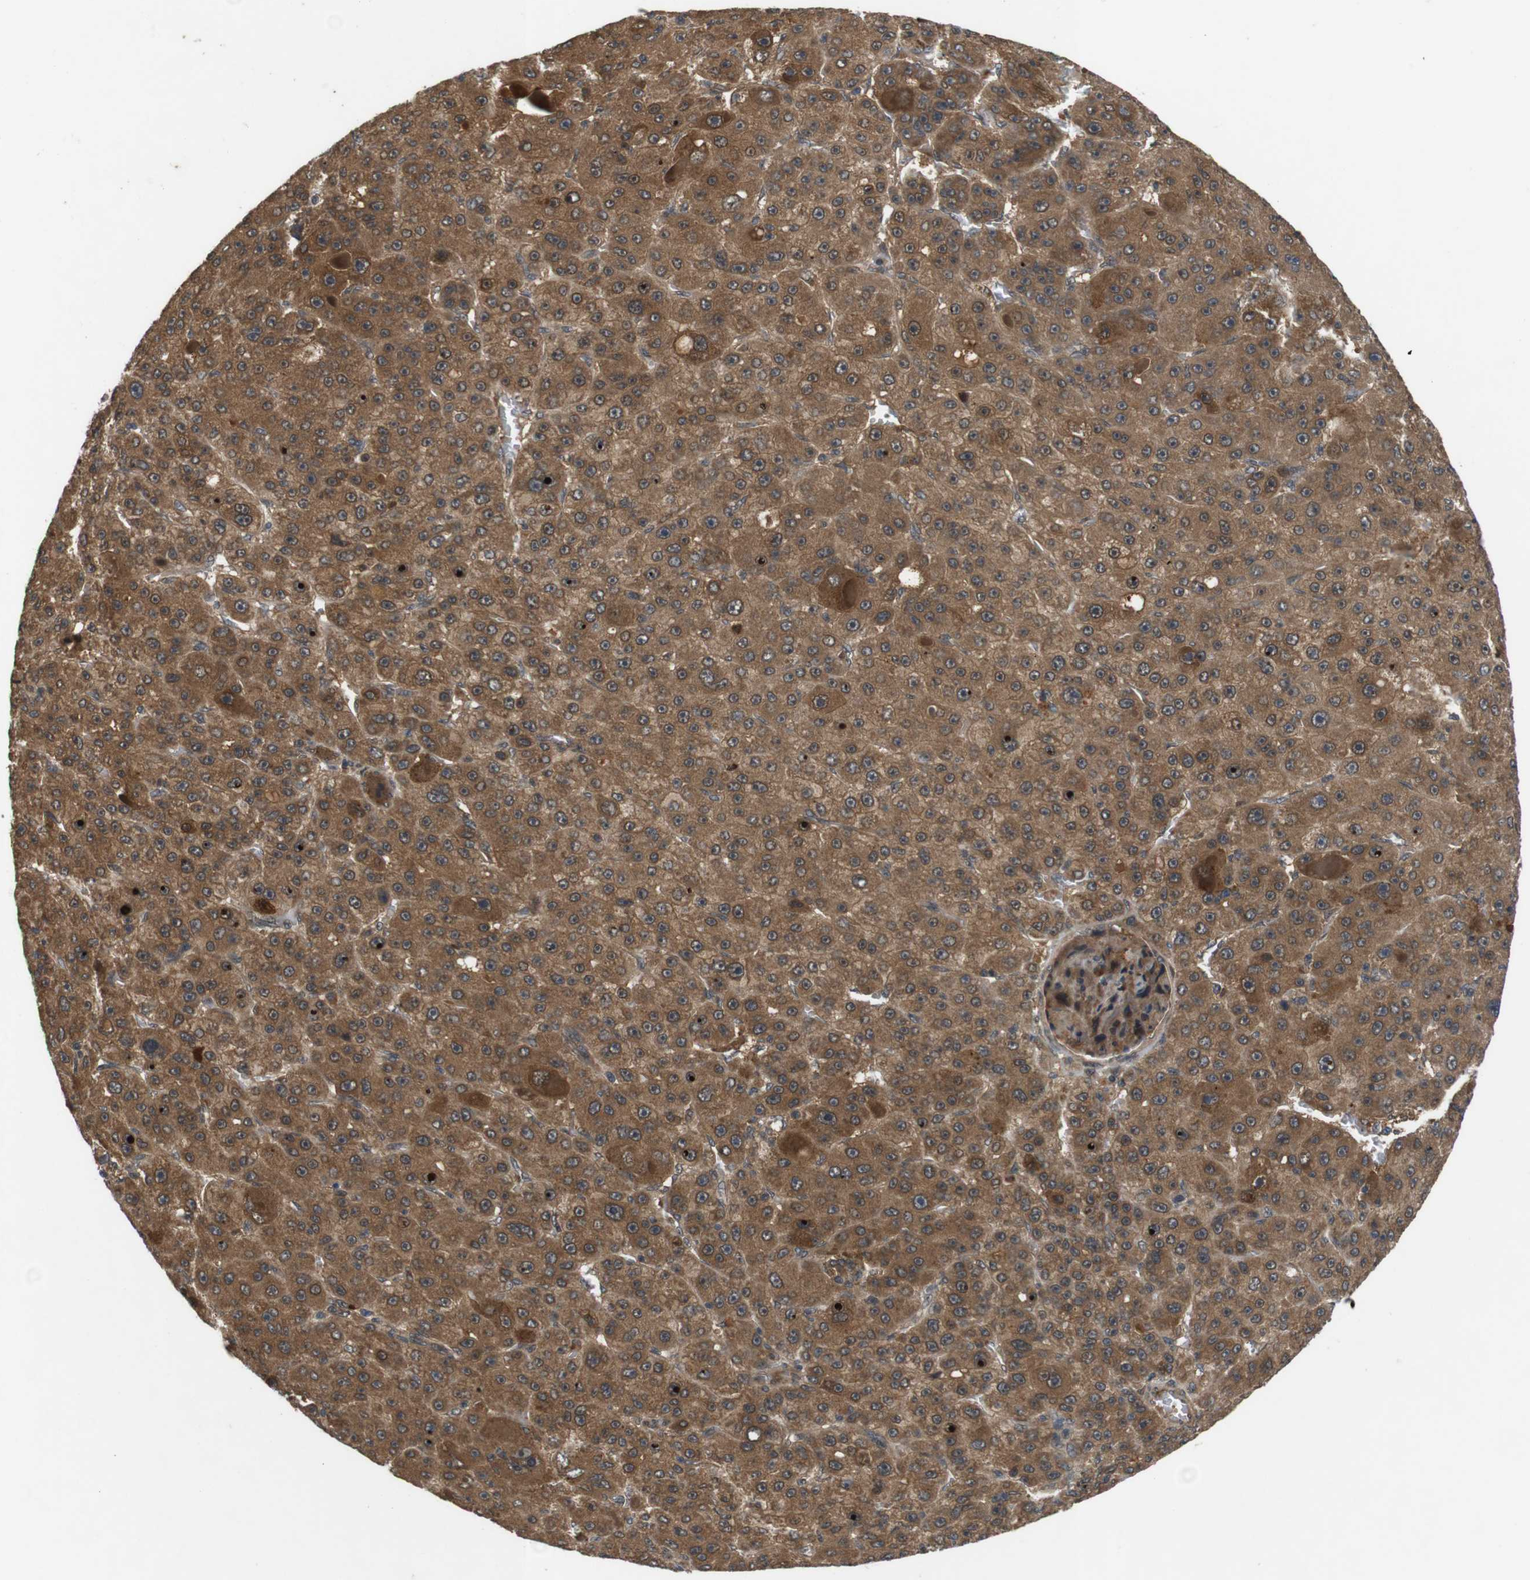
{"staining": {"intensity": "strong", "quantity": ">75%", "location": "cytoplasmic/membranous"}, "tissue": "liver cancer", "cell_type": "Tumor cells", "image_type": "cancer", "snomed": [{"axis": "morphology", "description": "Carcinoma, Hepatocellular, NOS"}, {"axis": "topography", "description": "Liver"}], "caption": "Immunohistochemical staining of liver hepatocellular carcinoma demonstrates strong cytoplasmic/membranous protein expression in about >75% of tumor cells.", "gene": "NFKBIE", "patient": {"sex": "male", "age": 76}}